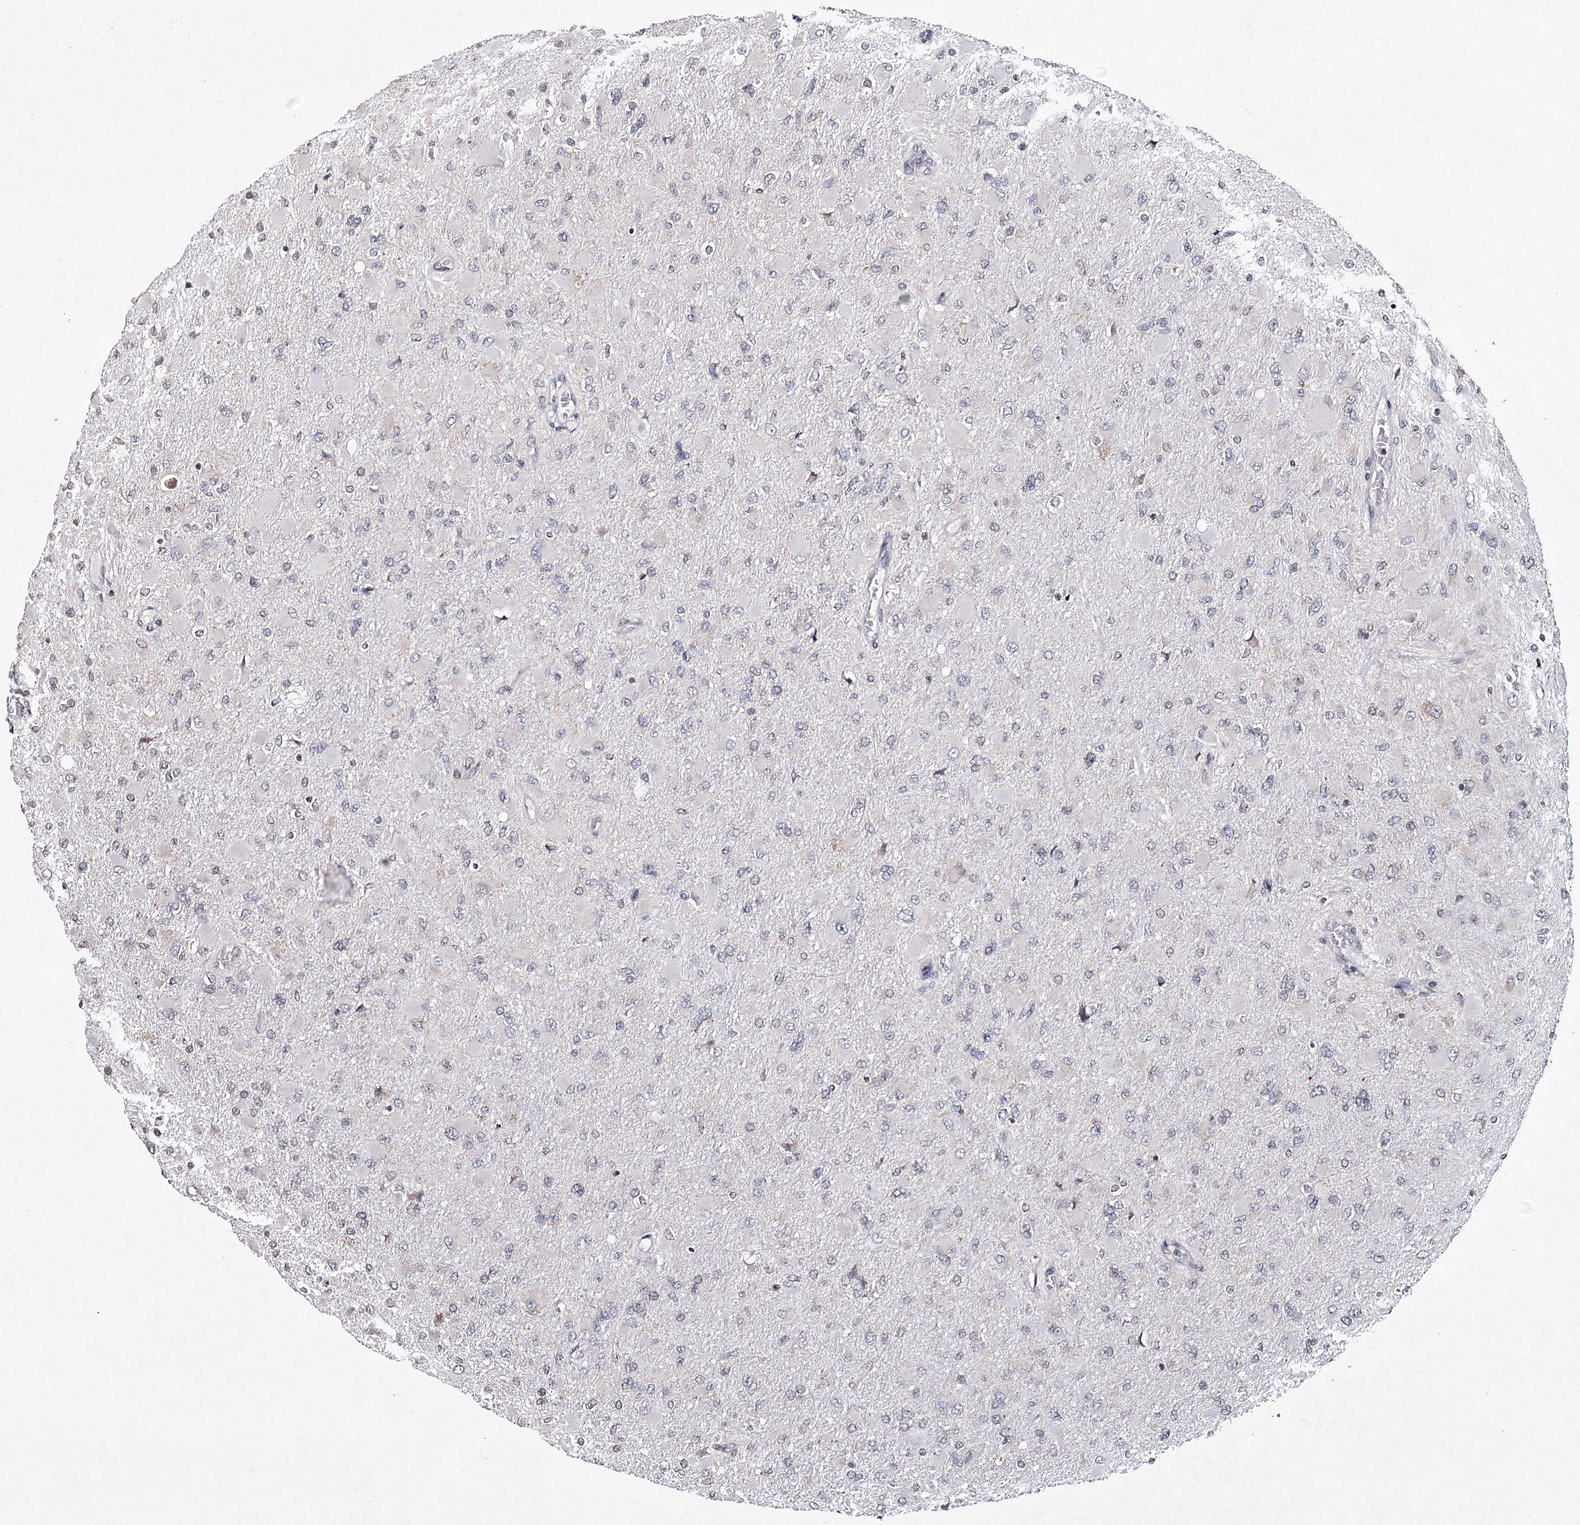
{"staining": {"intensity": "negative", "quantity": "none", "location": "none"}, "tissue": "glioma", "cell_type": "Tumor cells", "image_type": "cancer", "snomed": [{"axis": "morphology", "description": "Glioma, malignant, High grade"}, {"axis": "topography", "description": "Cerebral cortex"}], "caption": "Tumor cells are negative for brown protein staining in high-grade glioma (malignant).", "gene": "ICOS", "patient": {"sex": "female", "age": 36}}